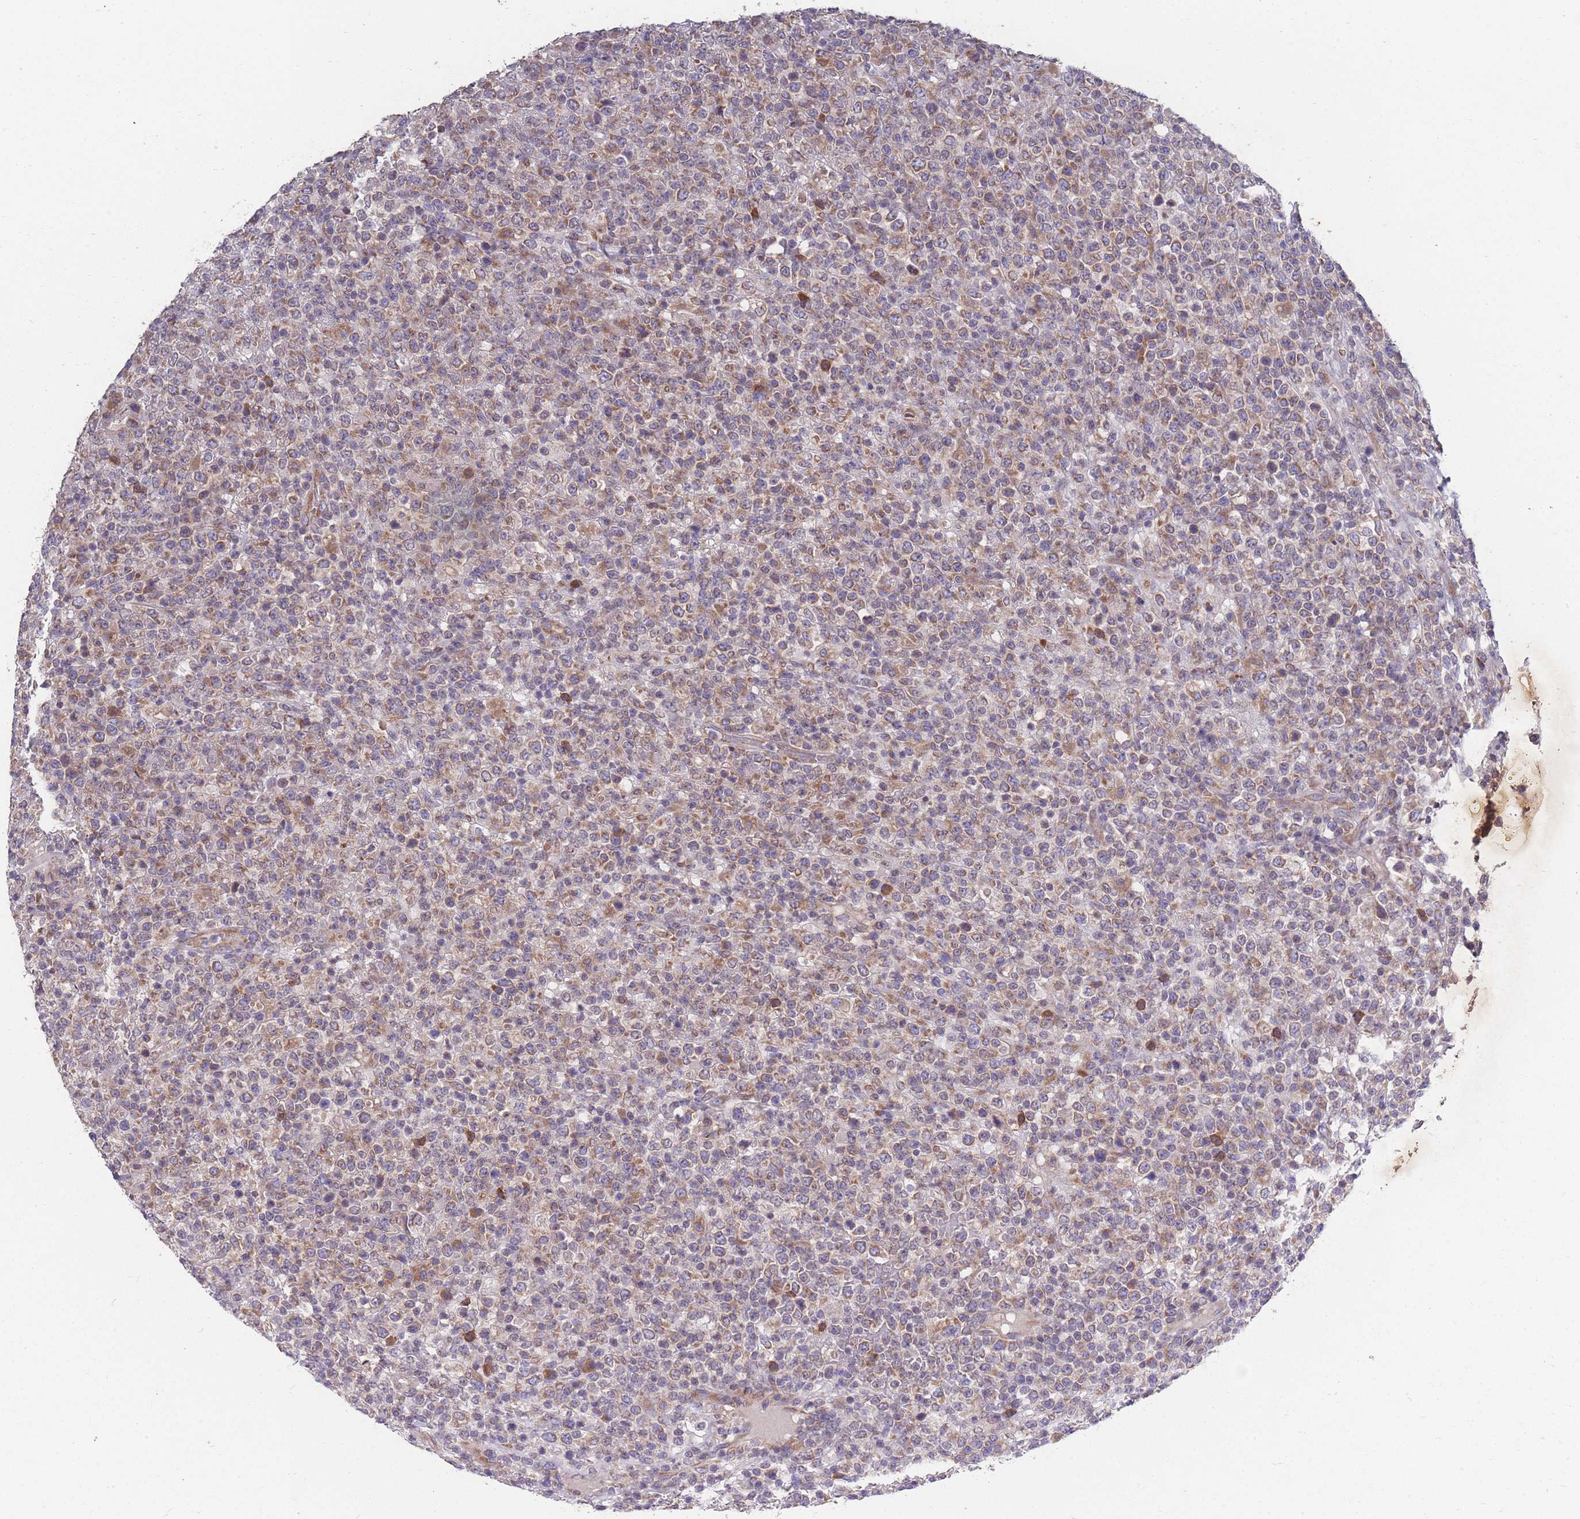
{"staining": {"intensity": "moderate", "quantity": ">75%", "location": "cytoplasmic/membranous"}, "tissue": "lymphoma", "cell_type": "Tumor cells", "image_type": "cancer", "snomed": [{"axis": "morphology", "description": "Malignant lymphoma, non-Hodgkin's type, High grade"}, {"axis": "topography", "description": "Colon"}], "caption": "Immunohistochemical staining of lymphoma reveals medium levels of moderate cytoplasmic/membranous staining in about >75% of tumor cells.", "gene": "STIM2", "patient": {"sex": "female", "age": 53}}